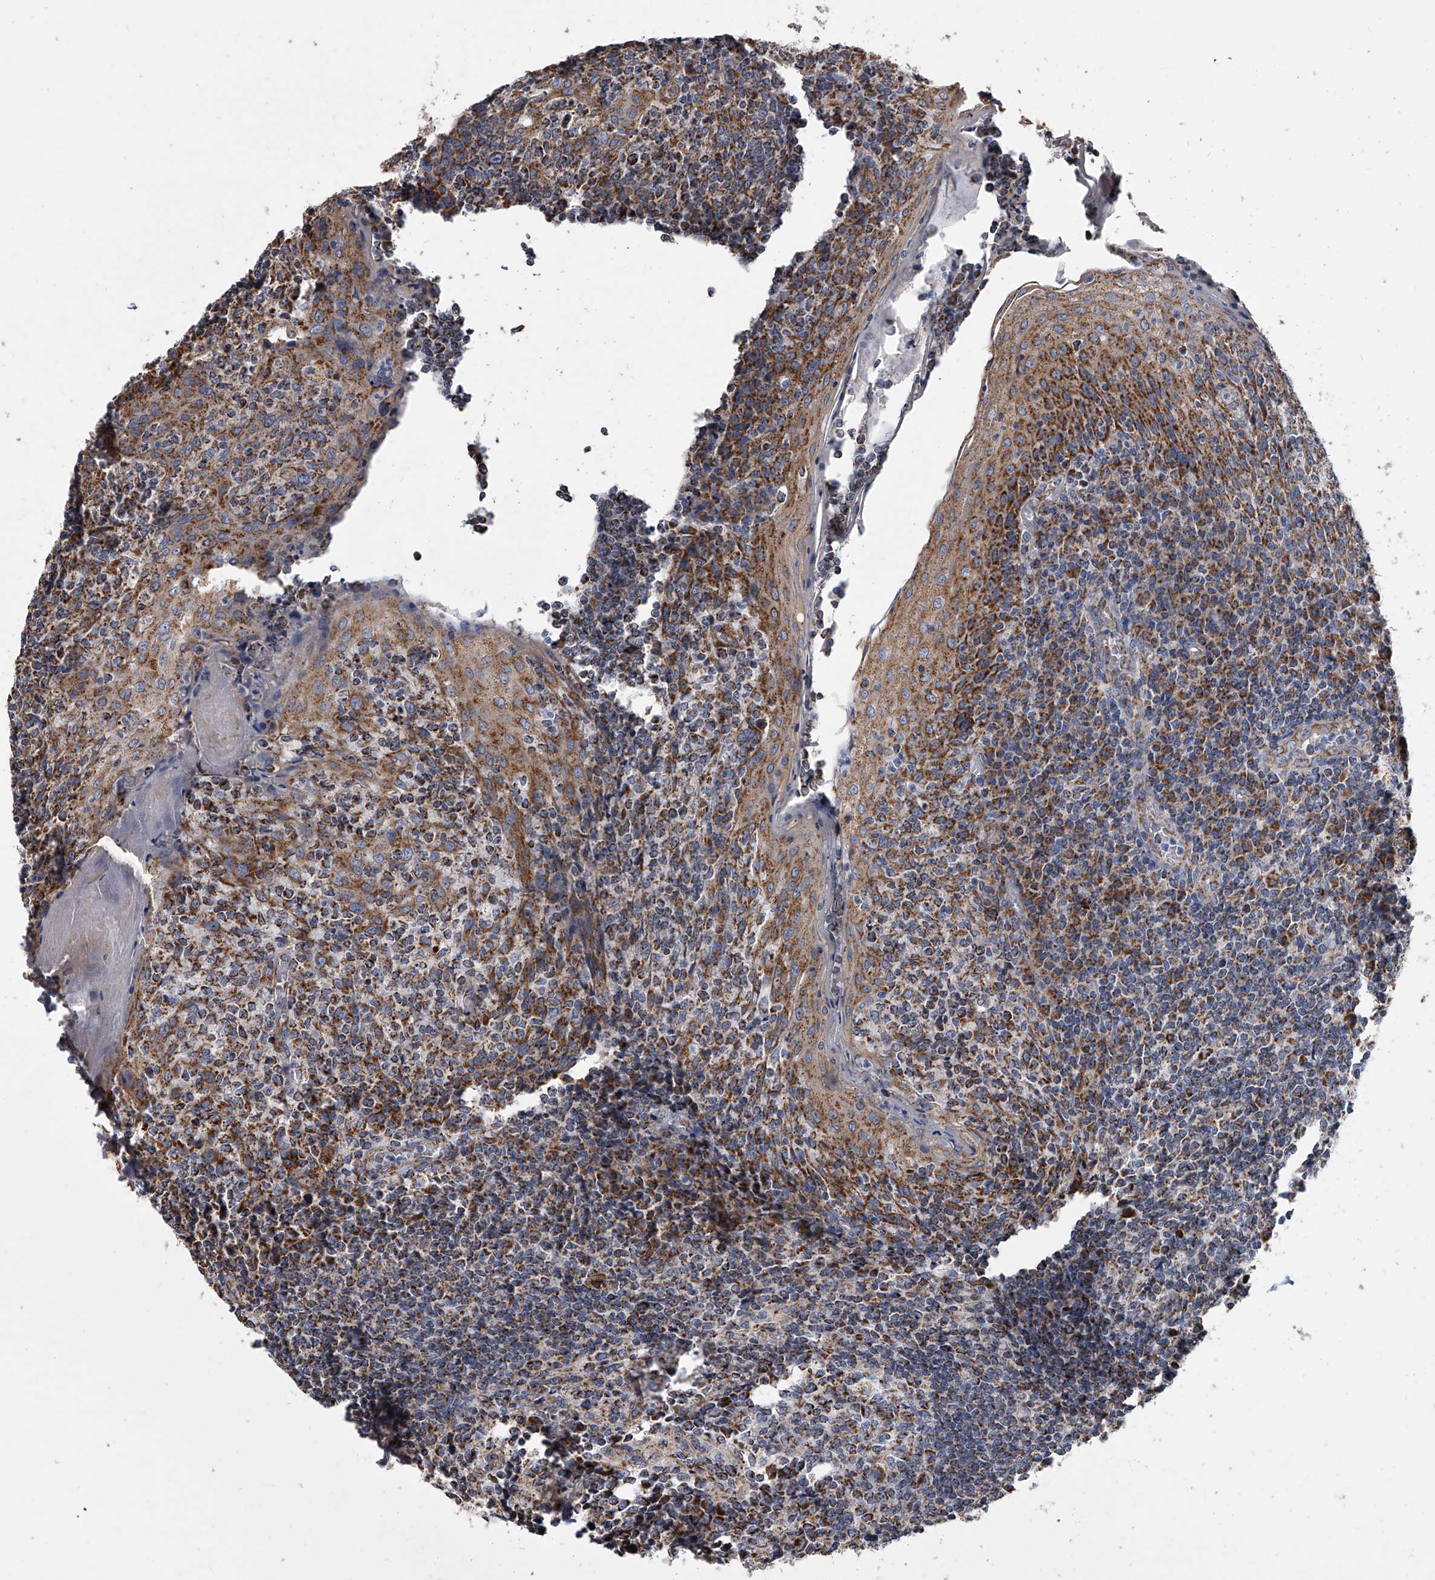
{"staining": {"intensity": "strong", "quantity": "25%-75%", "location": "cytoplasmic/membranous"}, "tissue": "tonsil", "cell_type": "Germinal center cells", "image_type": "normal", "snomed": [{"axis": "morphology", "description": "Normal tissue, NOS"}, {"axis": "topography", "description": "Tonsil"}], "caption": "Protein staining of benign tonsil shows strong cytoplasmic/membranous expression in about 25%-75% of germinal center cells.", "gene": "MRPL28", "patient": {"sex": "female", "age": 19}}